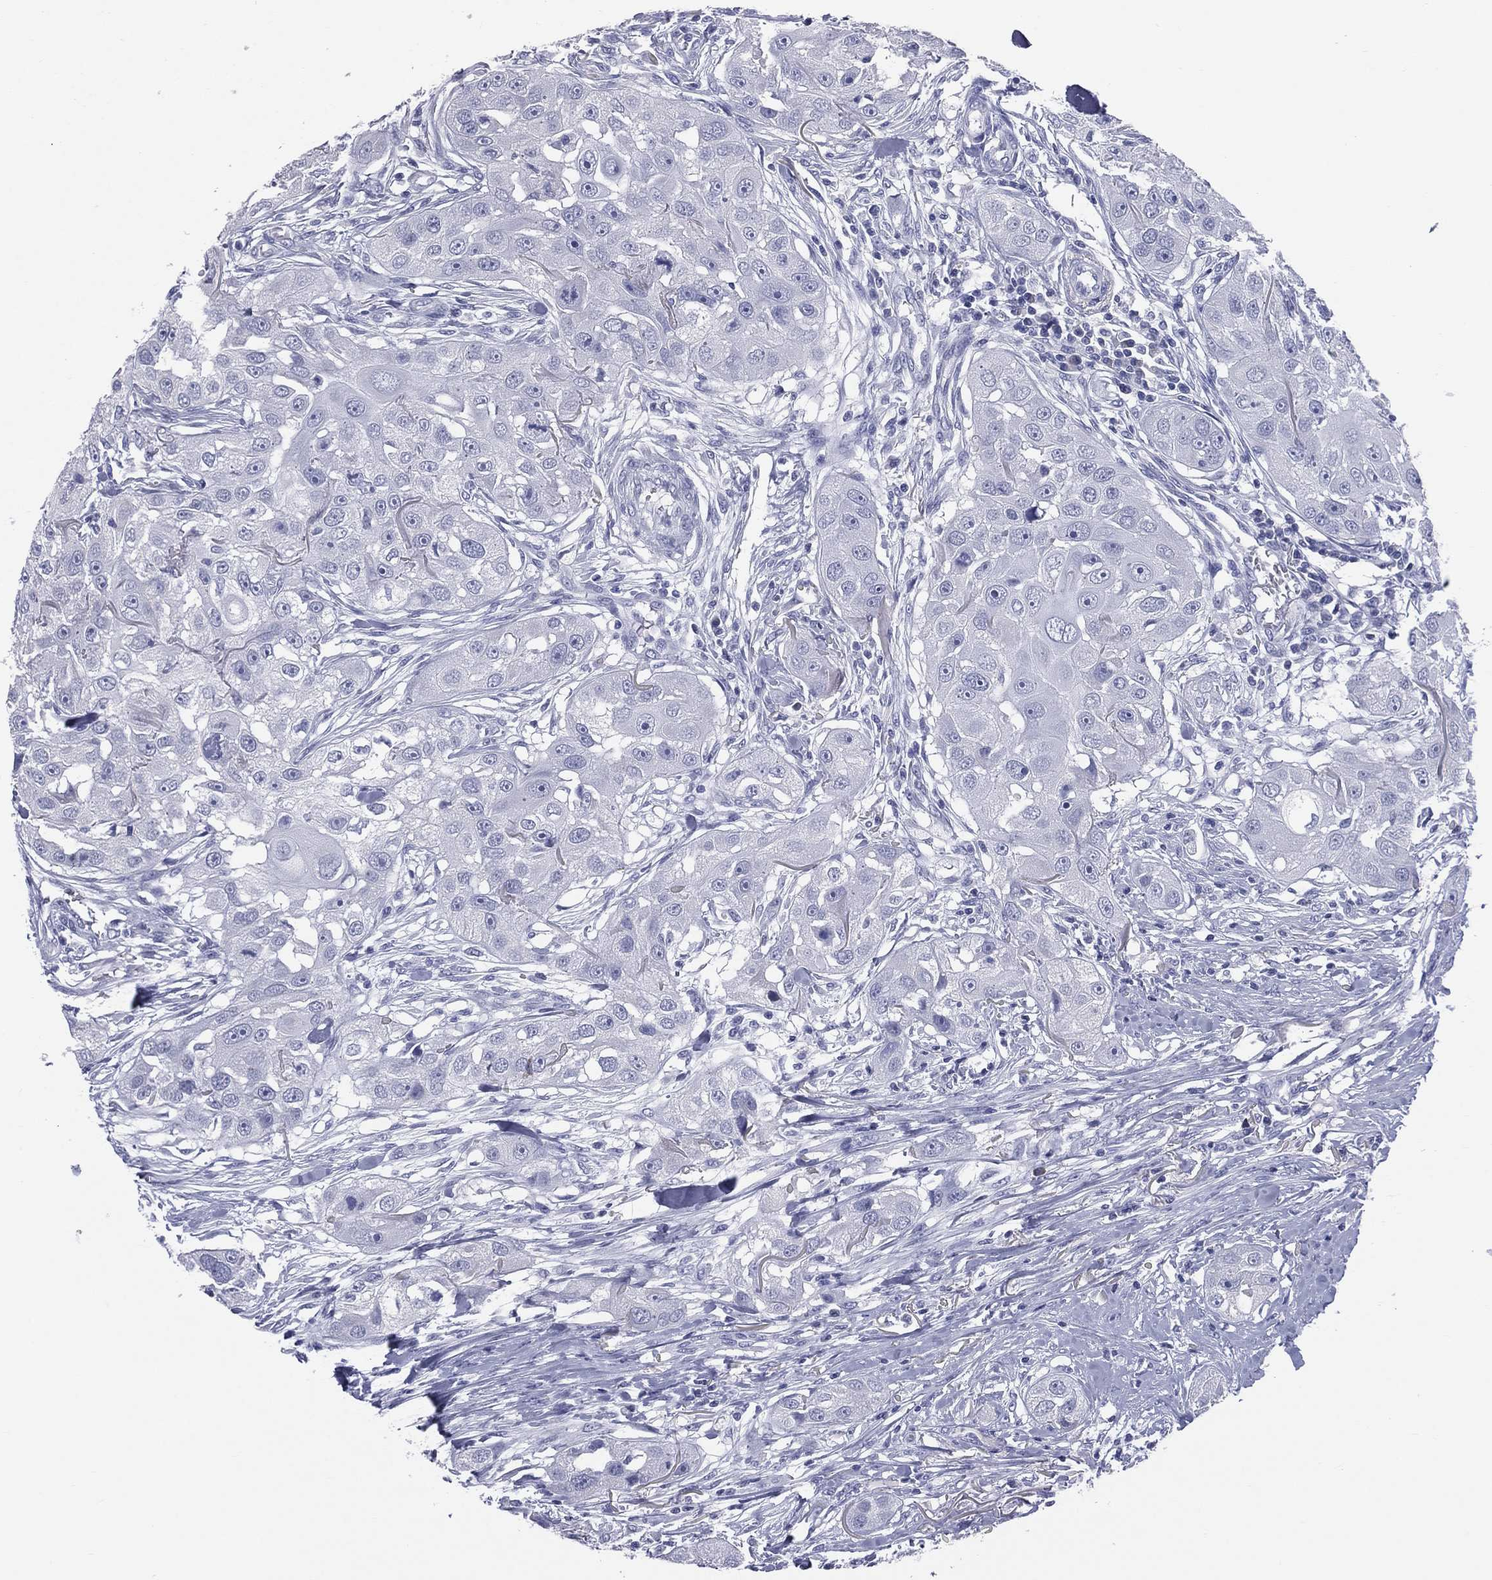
{"staining": {"intensity": "negative", "quantity": "none", "location": "none"}, "tissue": "head and neck cancer", "cell_type": "Tumor cells", "image_type": "cancer", "snomed": [{"axis": "morphology", "description": "Squamous cell carcinoma, NOS"}, {"axis": "topography", "description": "Head-Neck"}], "caption": "This is an IHC photomicrograph of human head and neck cancer. There is no positivity in tumor cells.", "gene": "MLN", "patient": {"sex": "male", "age": 51}}